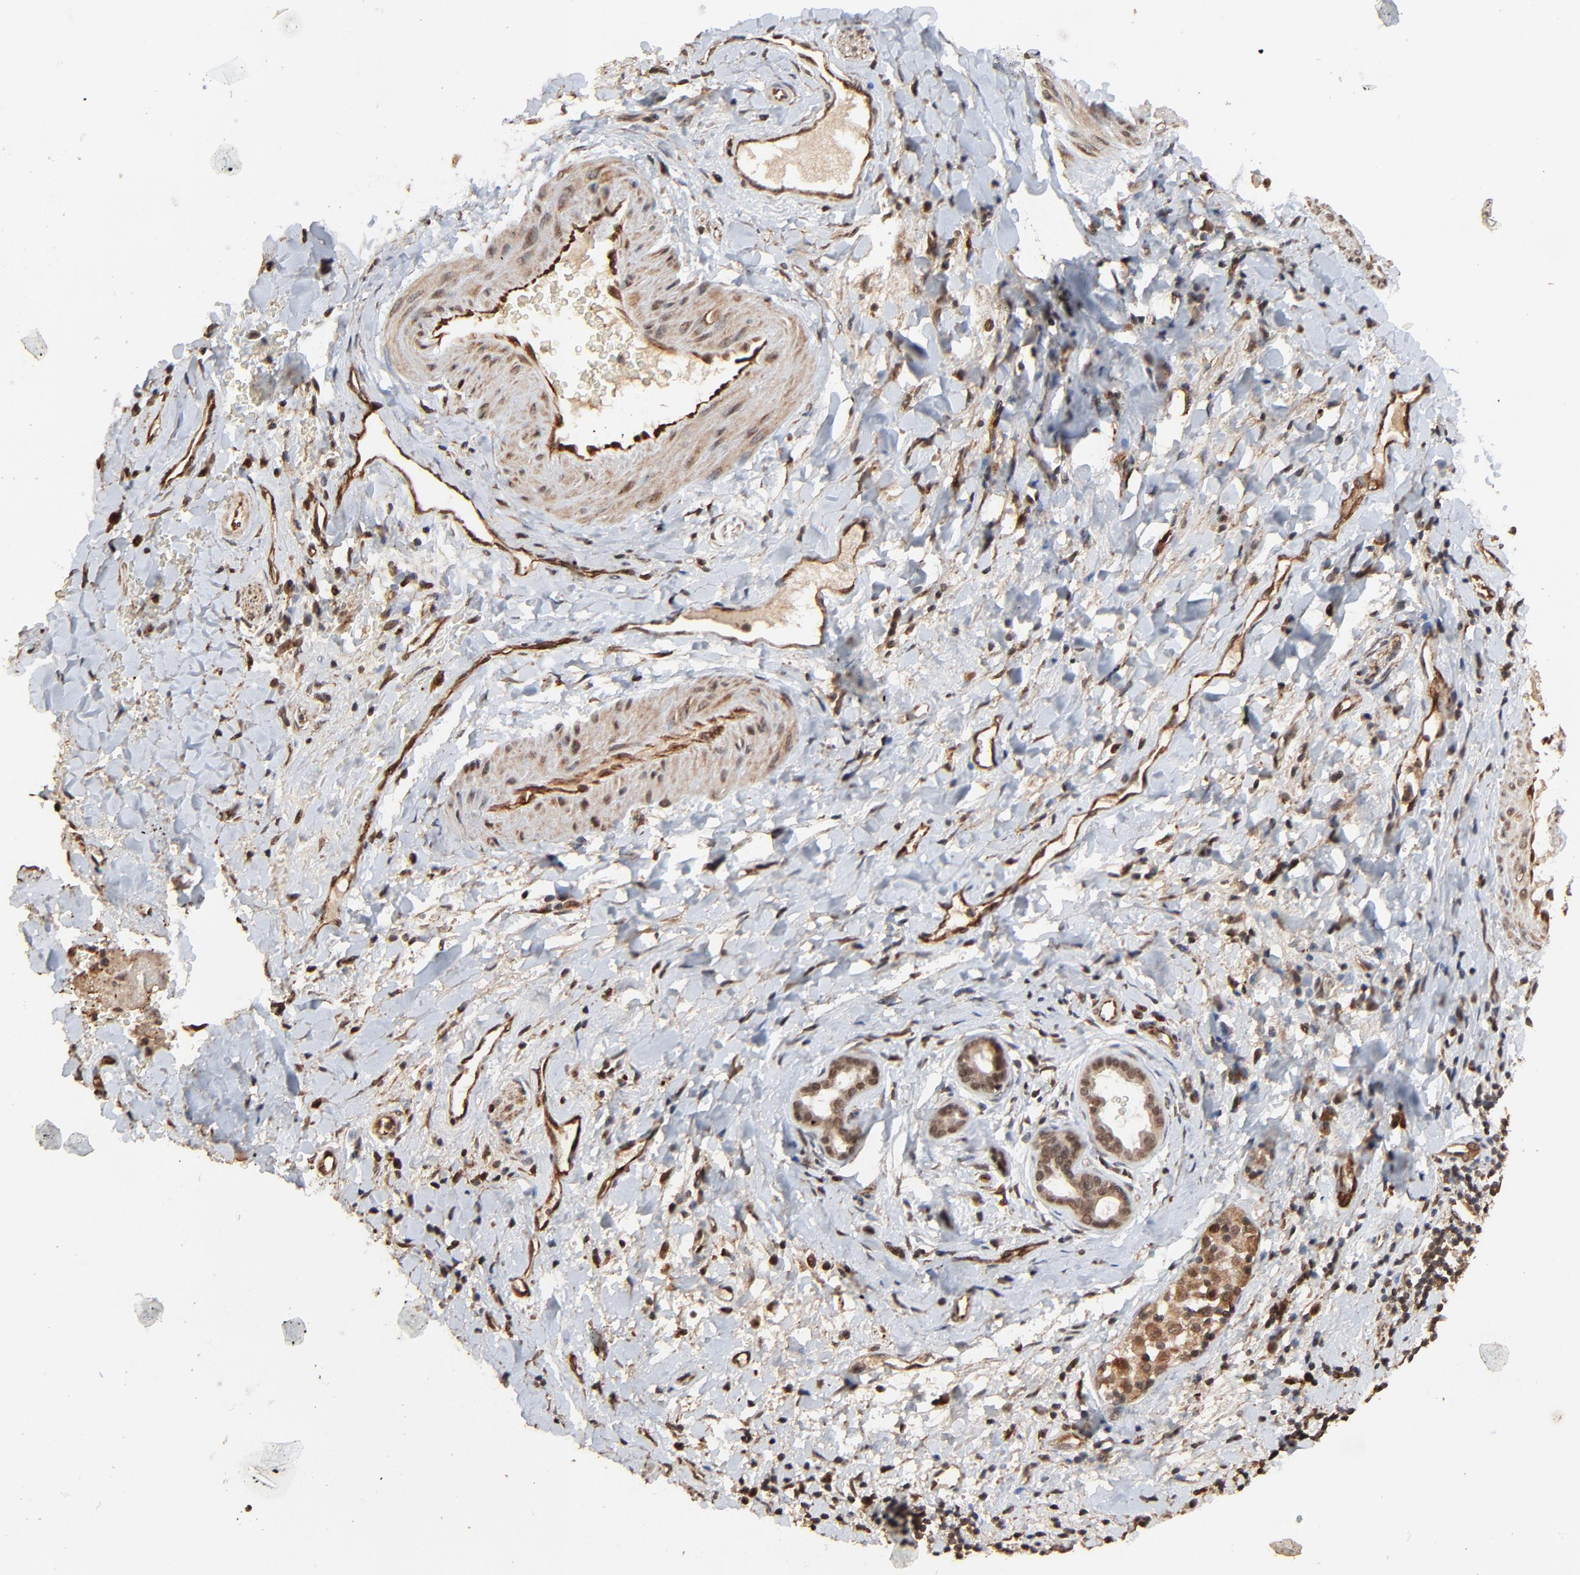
{"staining": {"intensity": "moderate", "quantity": ">75%", "location": "cytoplasmic/membranous,nuclear"}, "tissue": "liver cancer", "cell_type": "Tumor cells", "image_type": "cancer", "snomed": [{"axis": "morphology", "description": "Cholangiocarcinoma"}, {"axis": "topography", "description": "Liver"}], "caption": "Immunohistochemistry (DAB (3,3'-diaminobenzidine)) staining of human liver cancer (cholangiocarcinoma) displays moderate cytoplasmic/membranous and nuclear protein staining in approximately >75% of tumor cells. Using DAB (3,3'-diaminobenzidine) (brown) and hematoxylin (blue) stains, captured at high magnification using brightfield microscopy.", "gene": "FAM227A", "patient": {"sex": "male", "age": 57}}